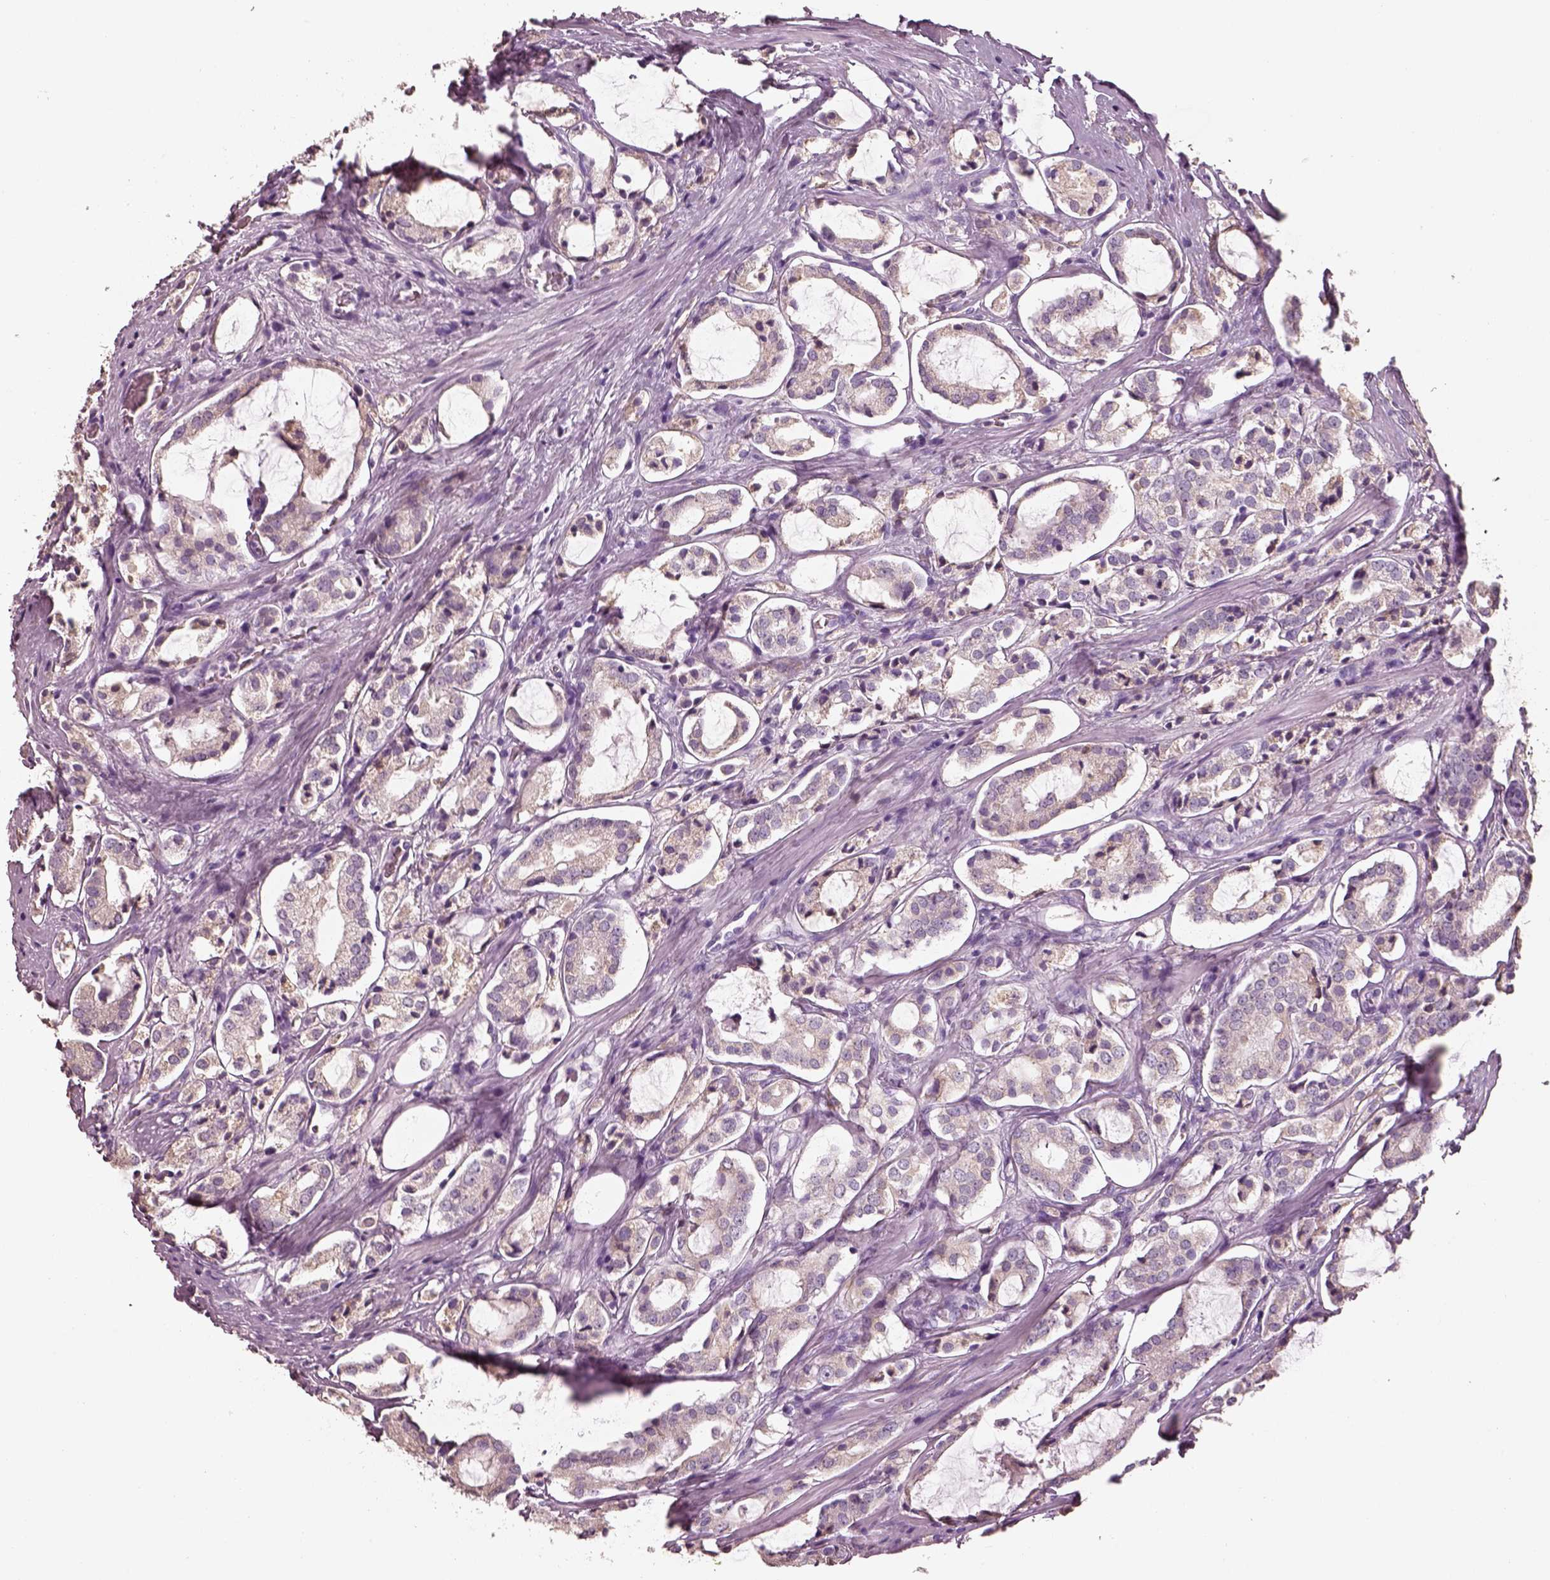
{"staining": {"intensity": "negative", "quantity": "none", "location": "none"}, "tissue": "prostate cancer", "cell_type": "Tumor cells", "image_type": "cancer", "snomed": [{"axis": "morphology", "description": "Adenocarcinoma, NOS"}, {"axis": "topography", "description": "Prostate"}], "caption": "Immunohistochemistry (IHC) micrograph of neoplastic tissue: human prostate cancer (adenocarcinoma) stained with DAB (3,3'-diaminobenzidine) shows no significant protein staining in tumor cells.", "gene": "PNOC", "patient": {"sex": "male", "age": 66}}